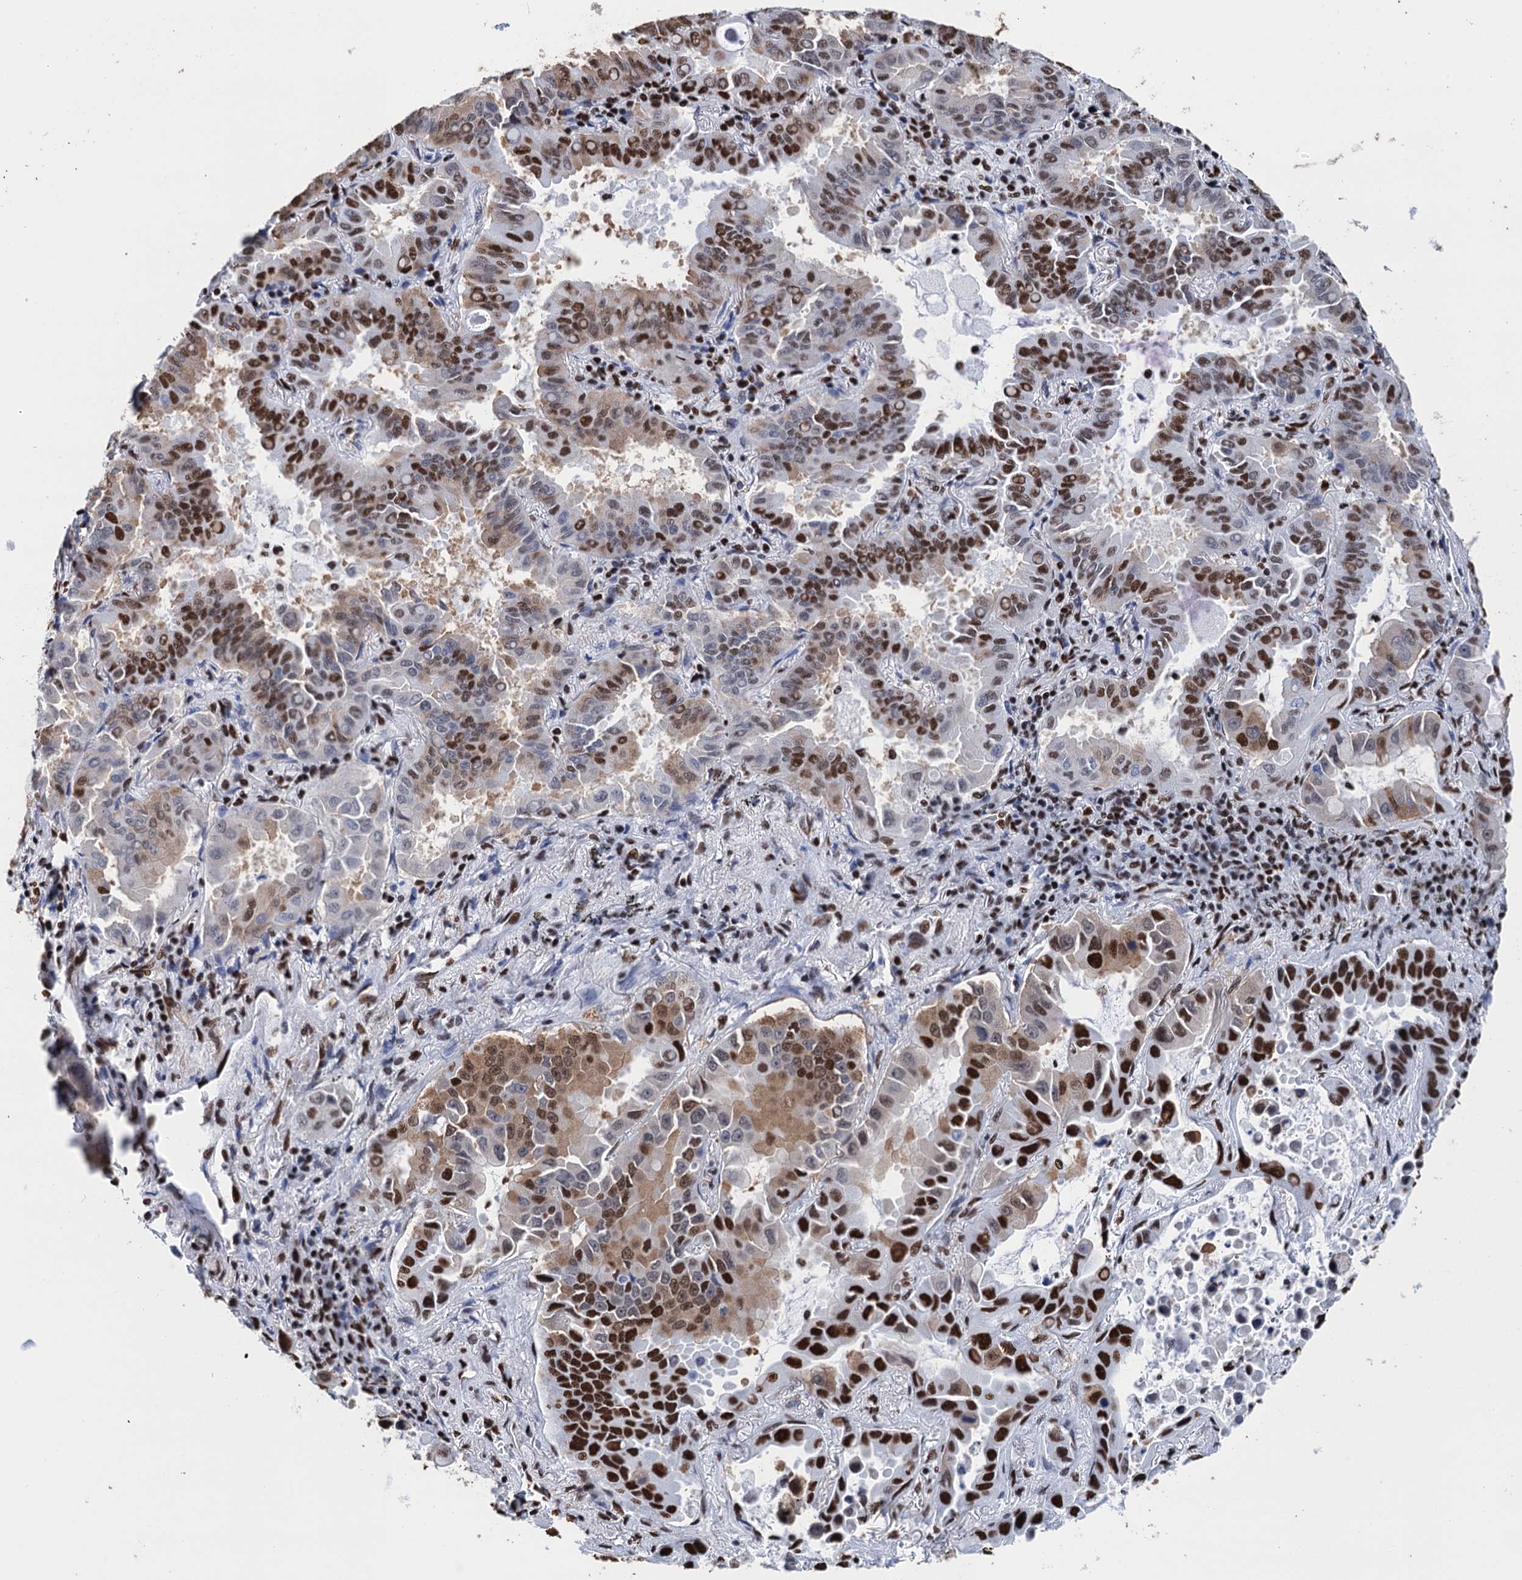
{"staining": {"intensity": "strong", "quantity": ">75%", "location": "nuclear"}, "tissue": "lung cancer", "cell_type": "Tumor cells", "image_type": "cancer", "snomed": [{"axis": "morphology", "description": "Adenocarcinoma, NOS"}, {"axis": "topography", "description": "Lung"}], "caption": "Immunohistochemistry (IHC) of adenocarcinoma (lung) reveals high levels of strong nuclear positivity in approximately >75% of tumor cells. The protein of interest is shown in brown color, while the nuclei are stained blue.", "gene": "UBA2", "patient": {"sex": "male", "age": 64}}